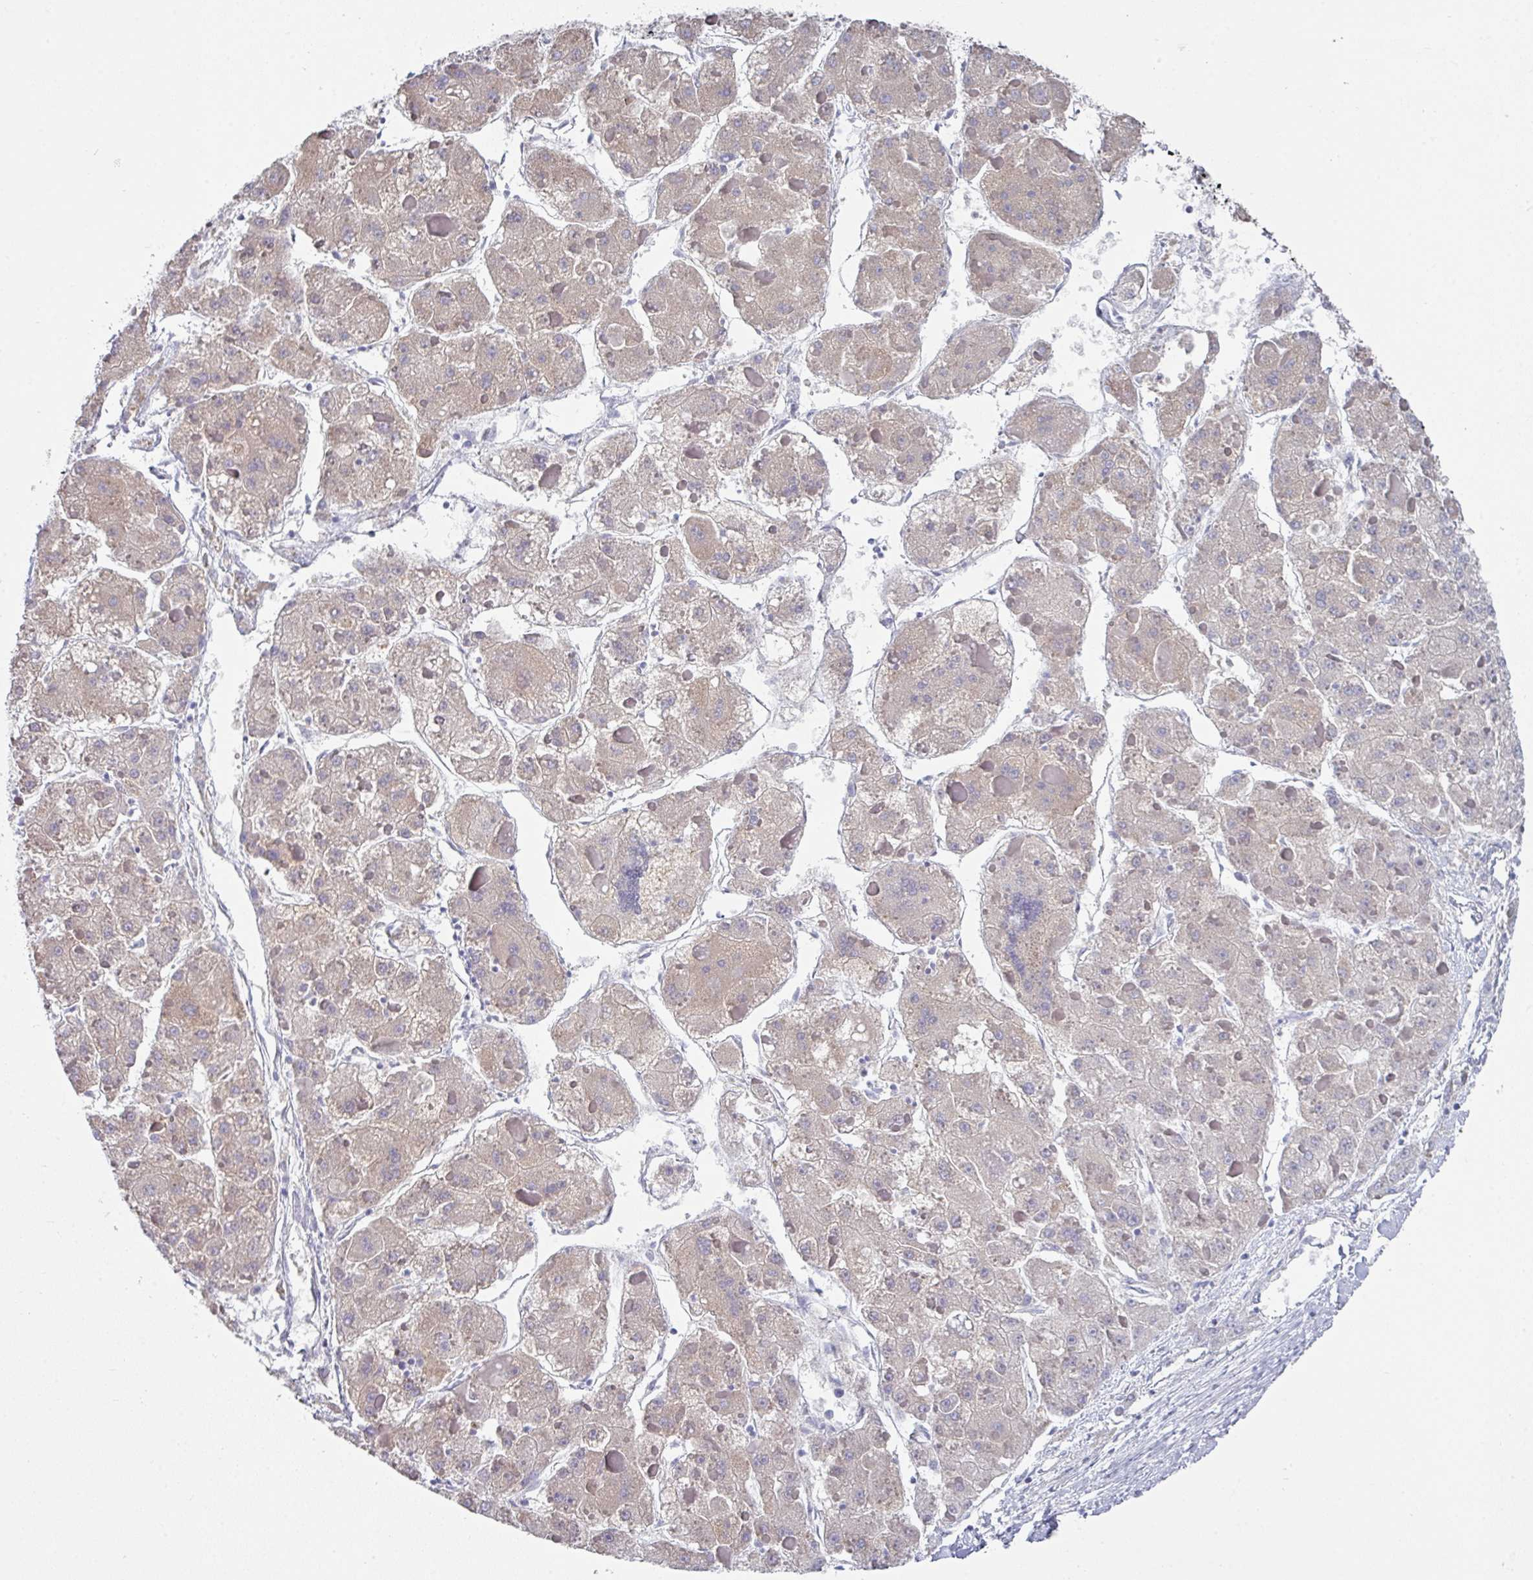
{"staining": {"intensity": "negative", "quantity": "none", "location": "none"}, "tissue": "liver cancer", "cell_type": "Tumor cells", "image_type": "cancer", "snomed": [{"axis": "morphology", "description": "Carcinoma, Hepatocellular, NOS"}, {"axis": "topography", "description": "Liver"}], "caption": "Tumor cells are negative for protein expression in human hepatocellular carcinoma (liver).", "gene": "TMED5", "patient": {"sex": "female", "age": 73}}